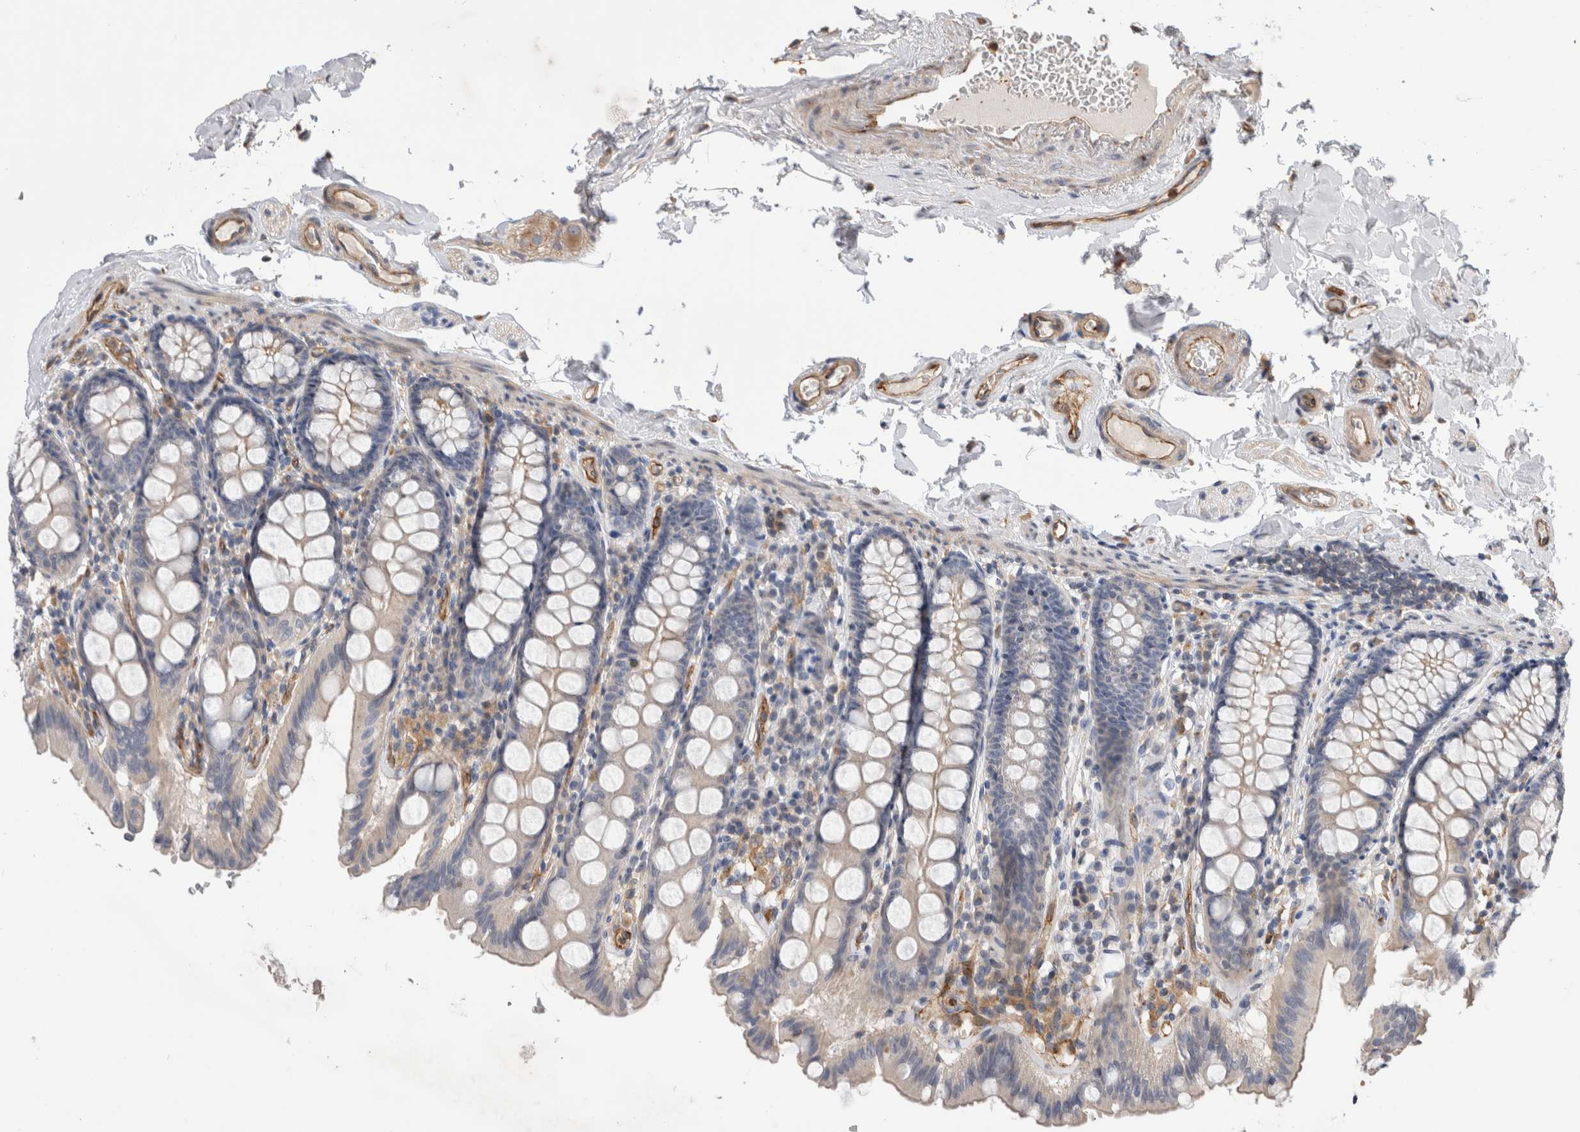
{"staining": {"intensity": "weak", "quantity": "25%-75%", "location": "cytoplasmic/membranous"}, "tissue": "colon", "cell_type": "Endothelial cells", "image_type": "normal", "snomed": [{"axis": "morphology", "description": "Normal tissue, NOS"}, {"axis": "topography", "description": "Colon"}, {"axis": "topography", "description": "Peripheral nerve tissue"}], "caption": "Immunohistochemical staining of unremarkable human colon exhibits low levels of weak cytoplasmic/membranous positivity in approximately 25%-75% of endothelial cells.", "gene": "BNIP2", "patient": {"sex": "female", "age": 61}}